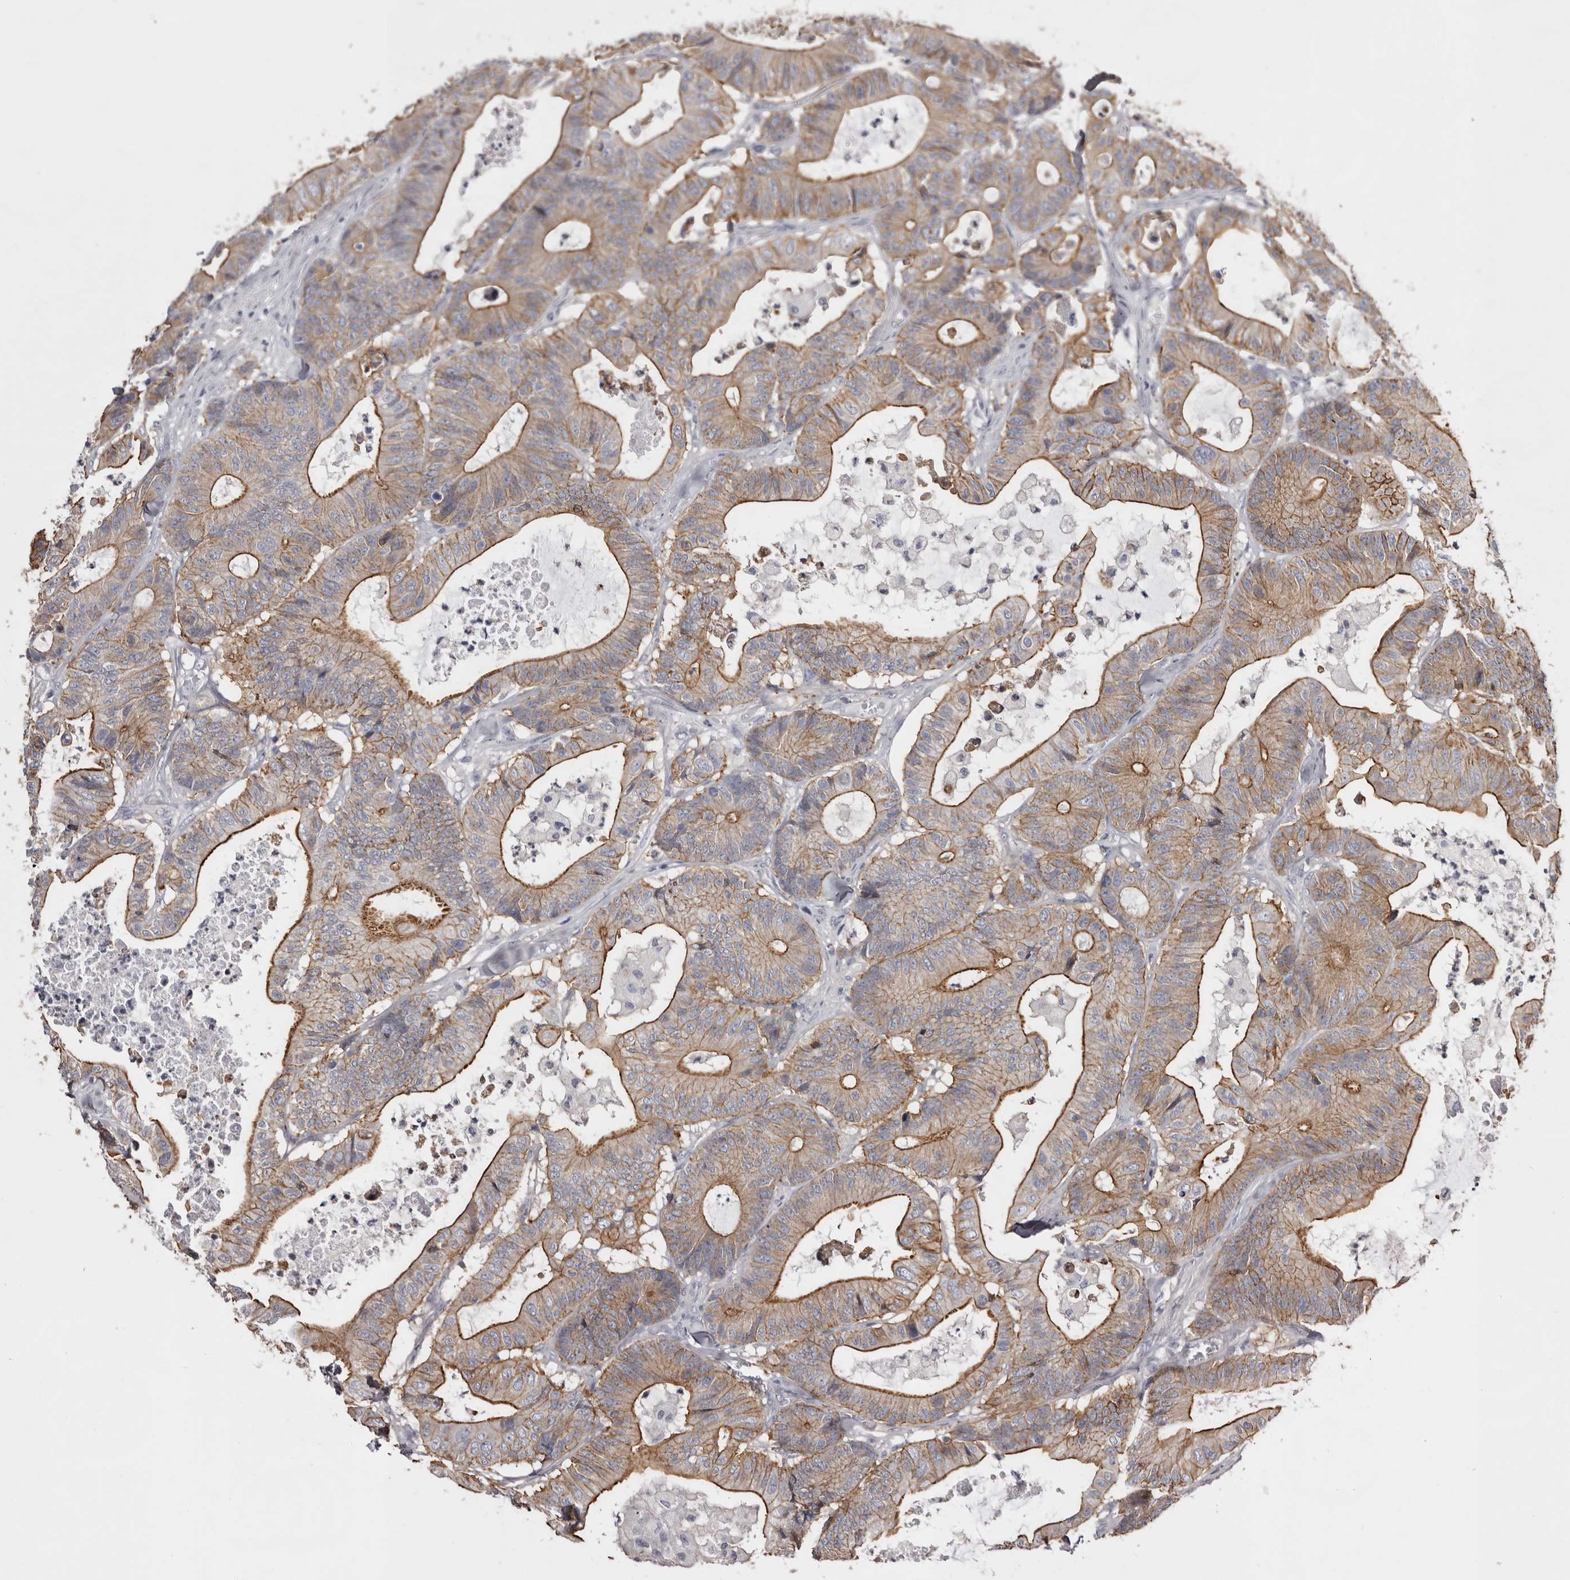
{"staining": {"intensity": "moderate", "quantity": ">75%", "location": "cytoplasmic/membranous"}, "tissue": "colorectal cancer", "cell_type": "Tumor cells", "image_type": "cancer", "snomed": [{"axis": "morphology", "description": "Adenocarcinoma, NOS"}, {"axis": "topography", "description": "Colon"}], "caption": "This photomicrograph shows immunohistochemistry (IHC) staining of human colorectal cancer, with medium moderate cytoplasmic/membranous staining in approximately >75% of tumor cells.", "gene": "LAD1", "patient": {"sex": "female", "age": 84}}